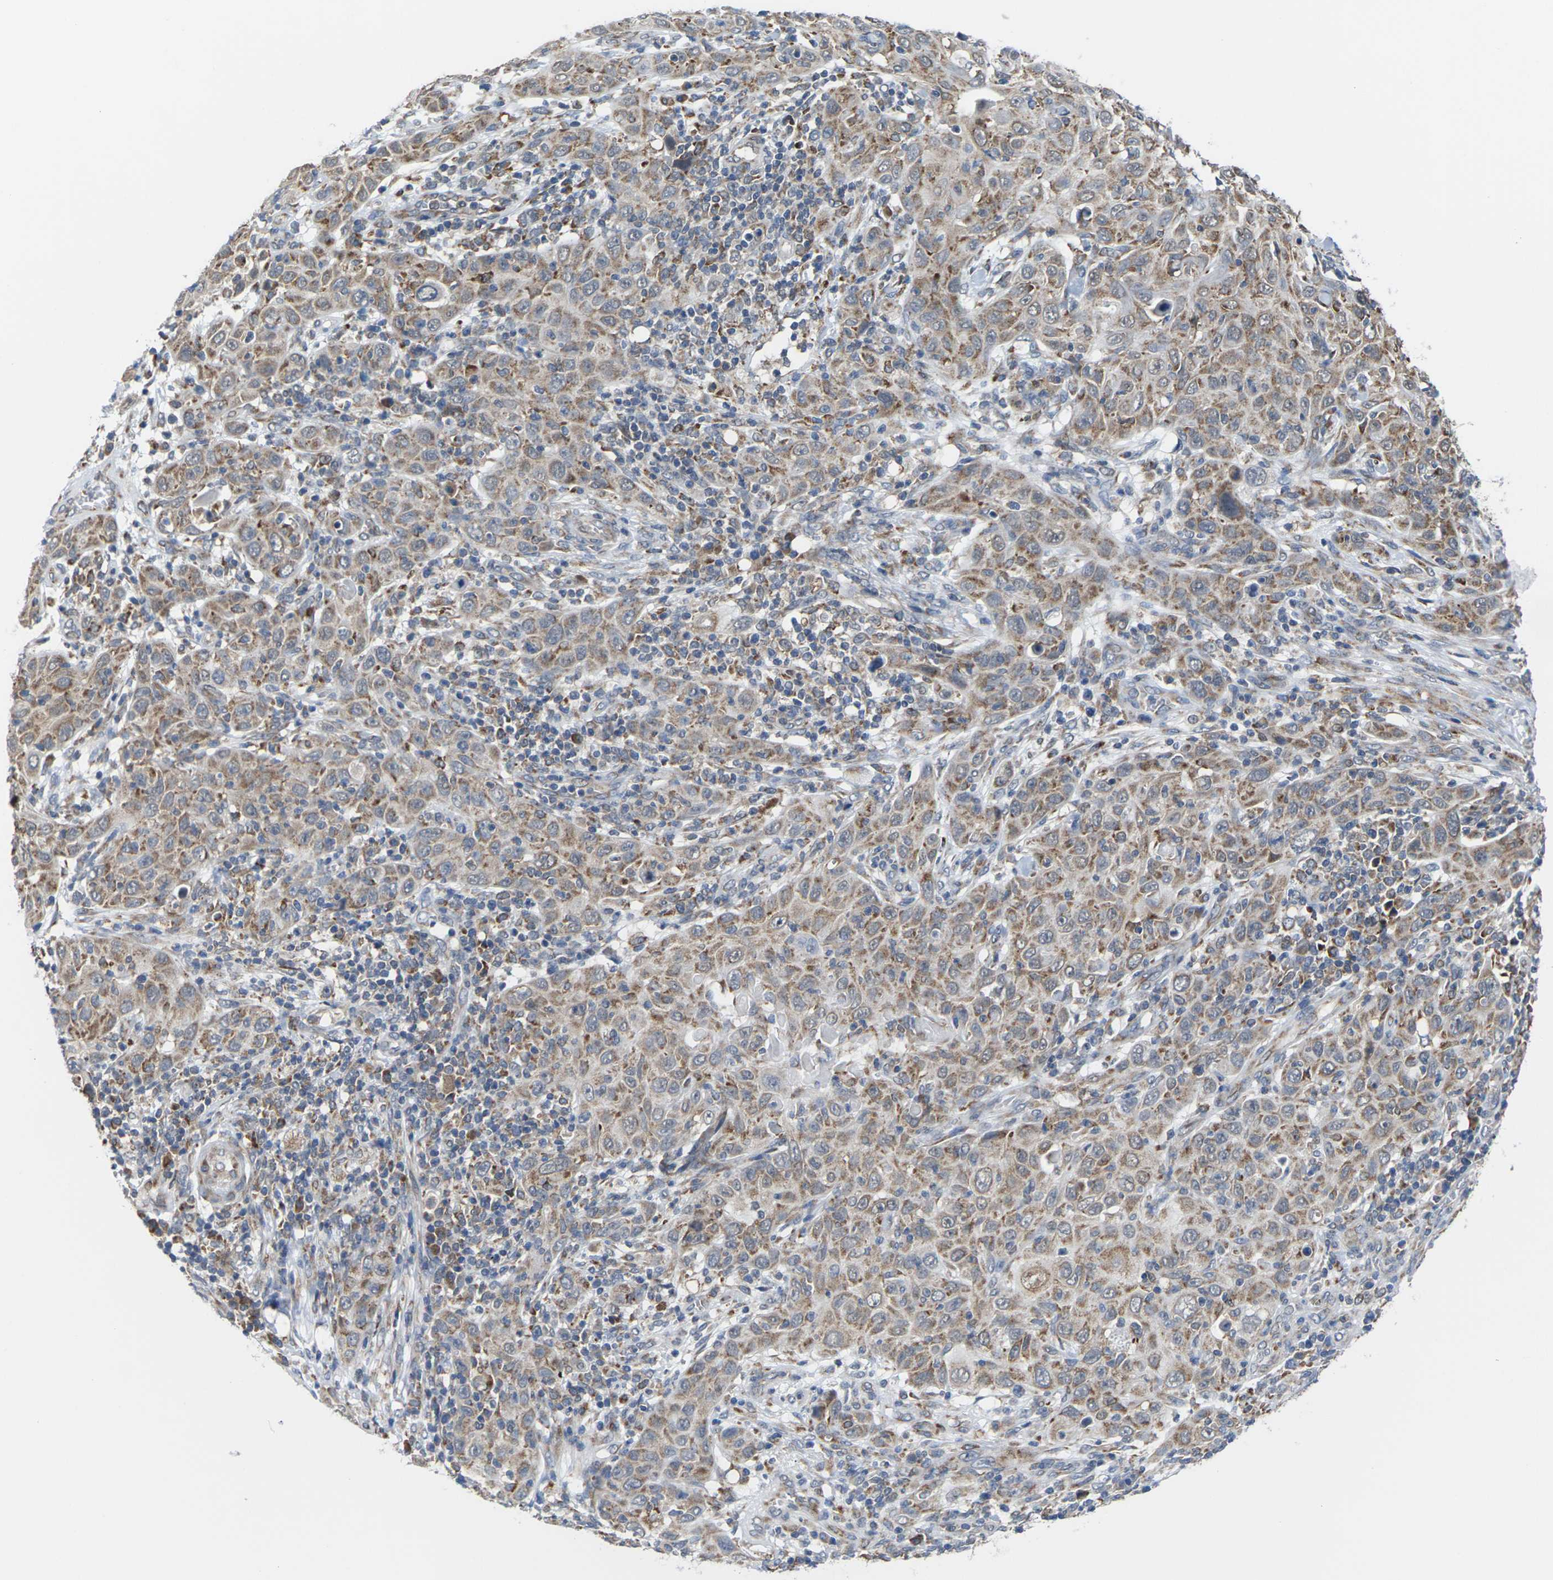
{"staining": {"intensity": "moderate", "quantity": "25%-75%", "location": "cytoplasmic/membranous"}, "tissue": "skin cancer", "cell_type": "Tumor cells", "image_type": "cancer", "snomed": [{"axis": "morphology", "description": "Squamous cell carcinoma, NOS"}, {"axis": "topography", "description": "Skin"}], "caption": "Protein expression by immunohistochemistry (IHC) exhibits moderate cytoplasmic/membranous expression in about 25%-75% of tumor cells in skin cancer.", "gene": "PDZK1IP1", "patient": {"sex": "female", "age": 88}}